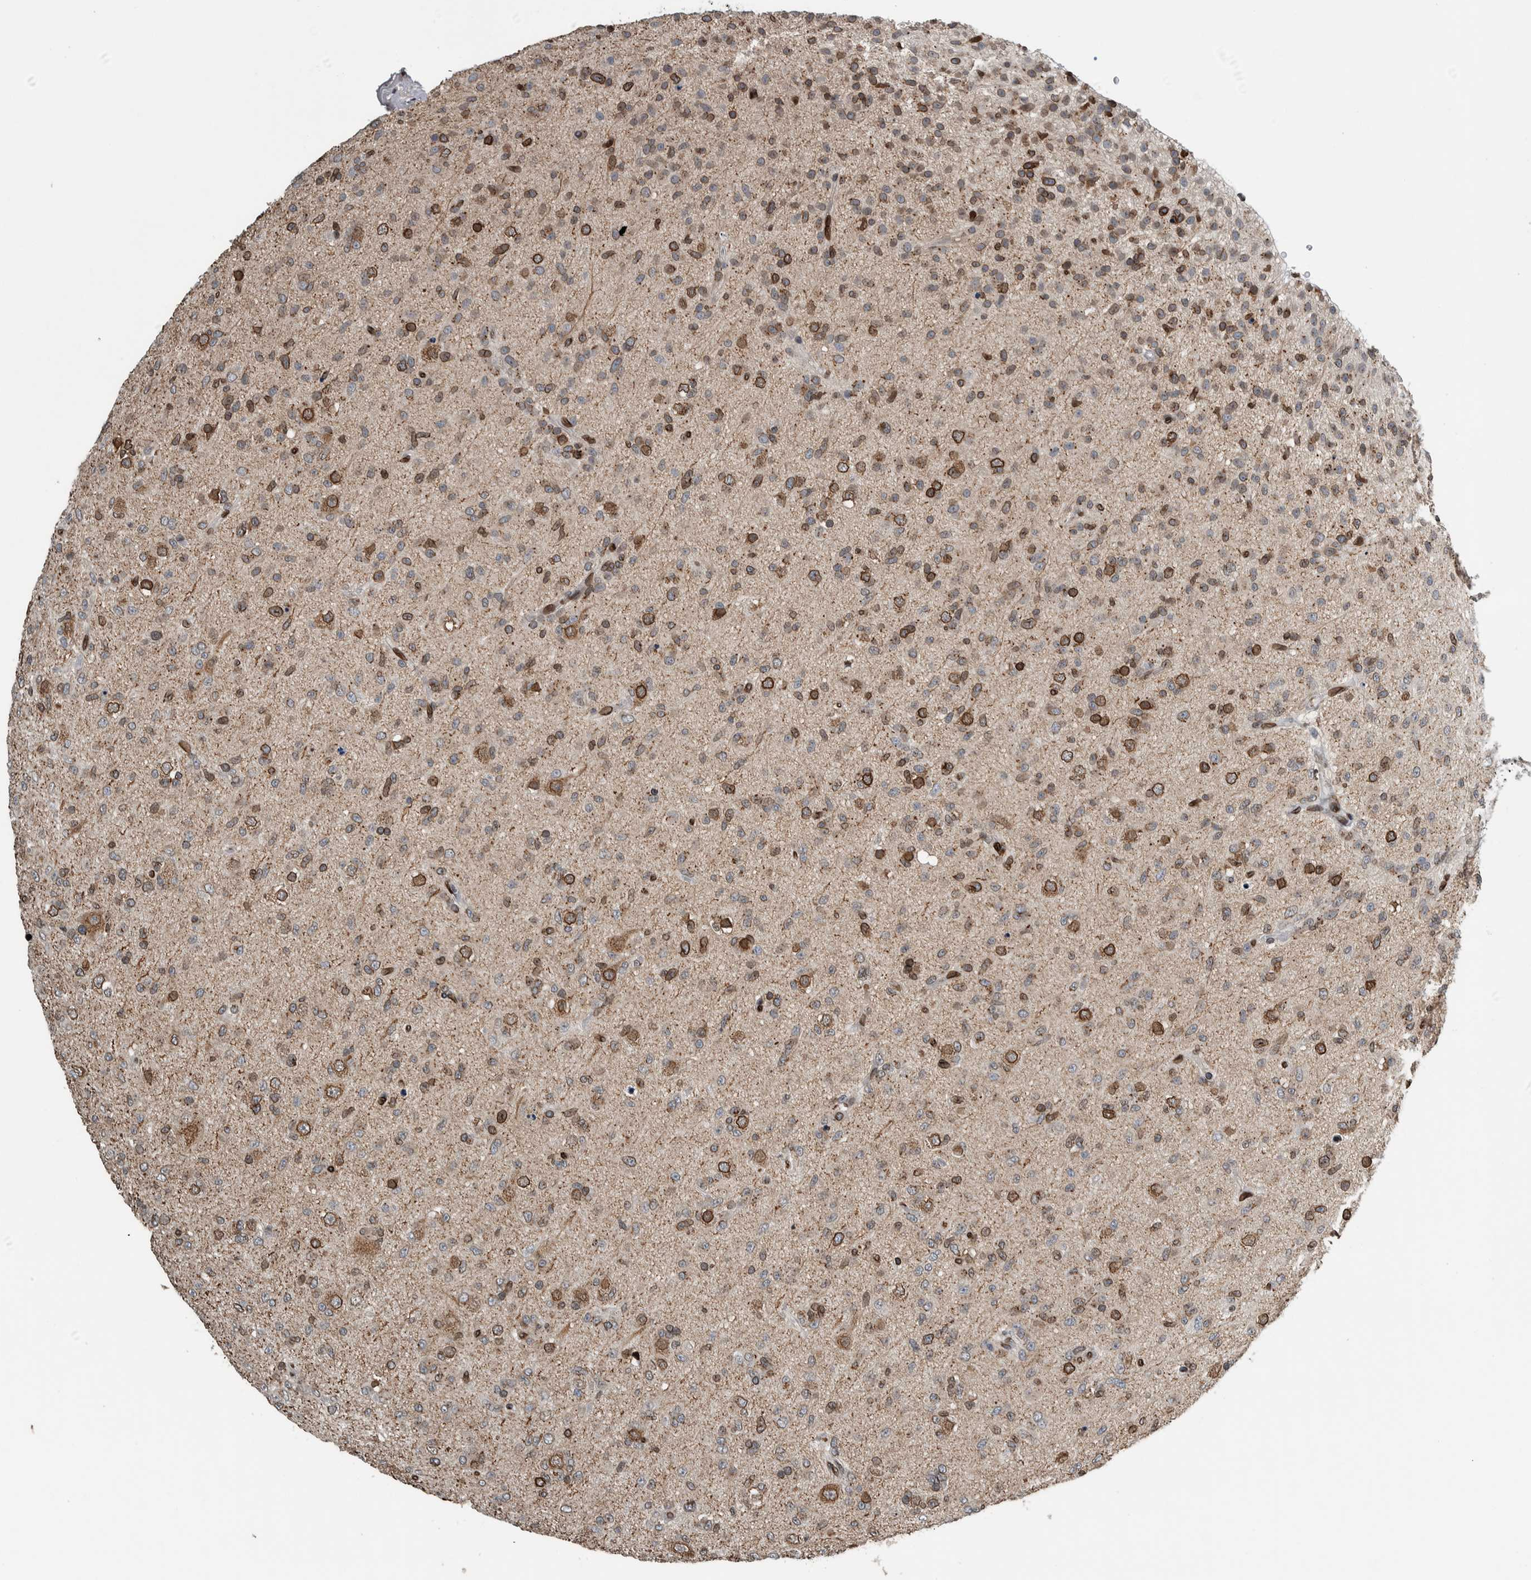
{"staining": {"intensity": "moderate", "quantity": "25%-75%", "location": "cytoplasmic/membranous,nuclear"}, "tissue": "glioma", "cell_type": "Tumor cells", "image_type": "cancer", "snomed": [{"axis": "morphology", "description": "Glioma, malignant, Low grade"}, {"axis": "topography", "description": "Brain"}], "caption": "Immunohistochemistry of human glioma demonstrates medium levels of moderate cytoplasmic/membranous and nuclear positivity in about 25%-75% of tumor cells.", "gene": "FAM135B", "patient": {"sex": "male", "age": 65}}